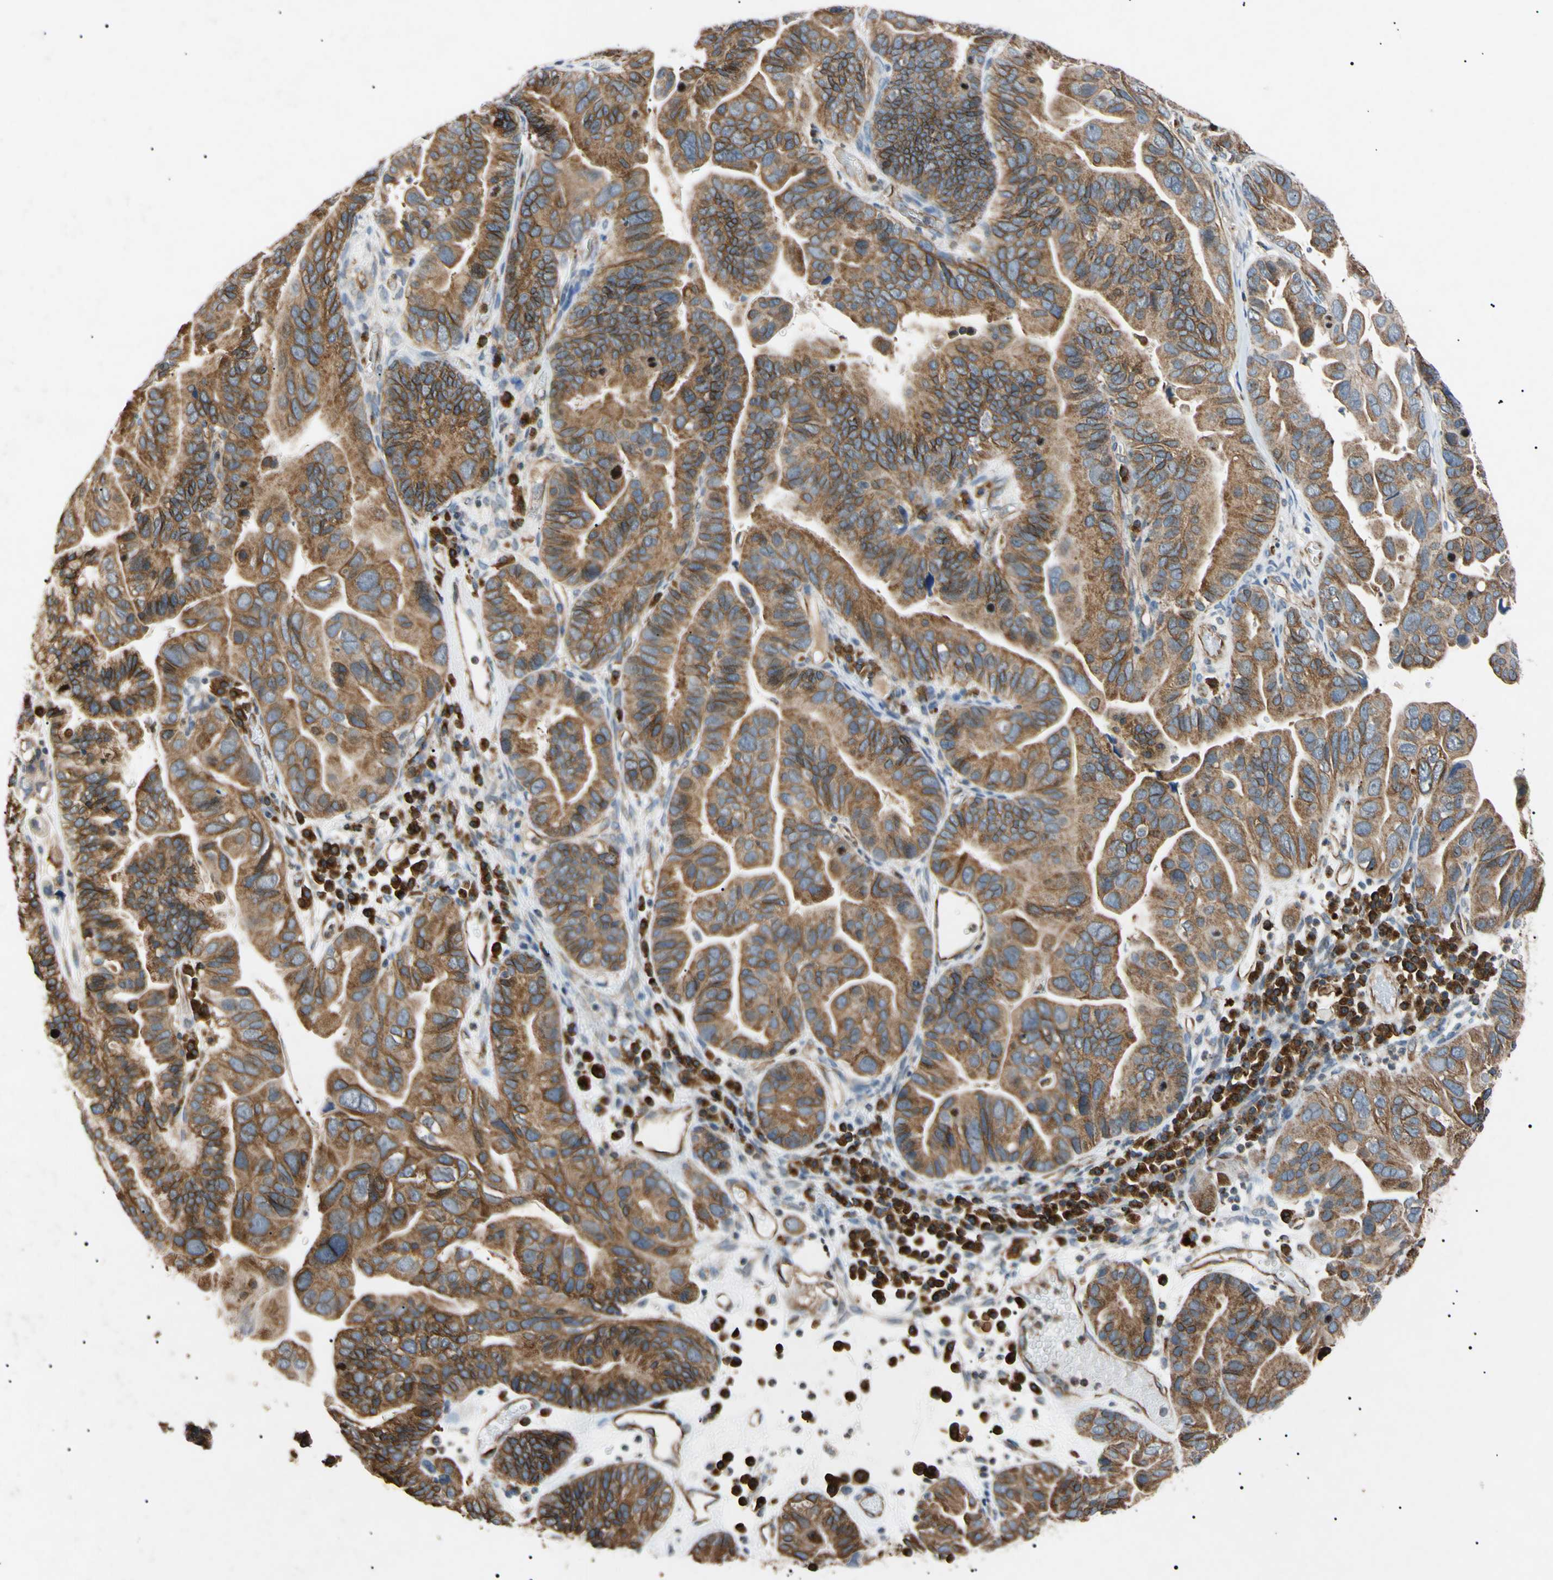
{"staining": {"intensity": "moderate", "quantity": ">75%", "location": "cytoplasmic/membranous,nuclear"}, "tissue": "ovarian cancer", "cell_type": "Tumor cells", "image_type": "cancer", "snomed": [{"axis": "morphology", "description": "Cystadenocarcinoma, serous, NOS"}, {"axis": "topography", "description": "Ovary"}], "caption": "Protein expression analysis of serous cystadenocarcinoma (ovarian) demonstrates moderate cytoplasmic/membranous and nuclear expression in about >75% of tumor cells.", "gene": "TUBB4A", "patient": {"sex": "female", "age": 56}}